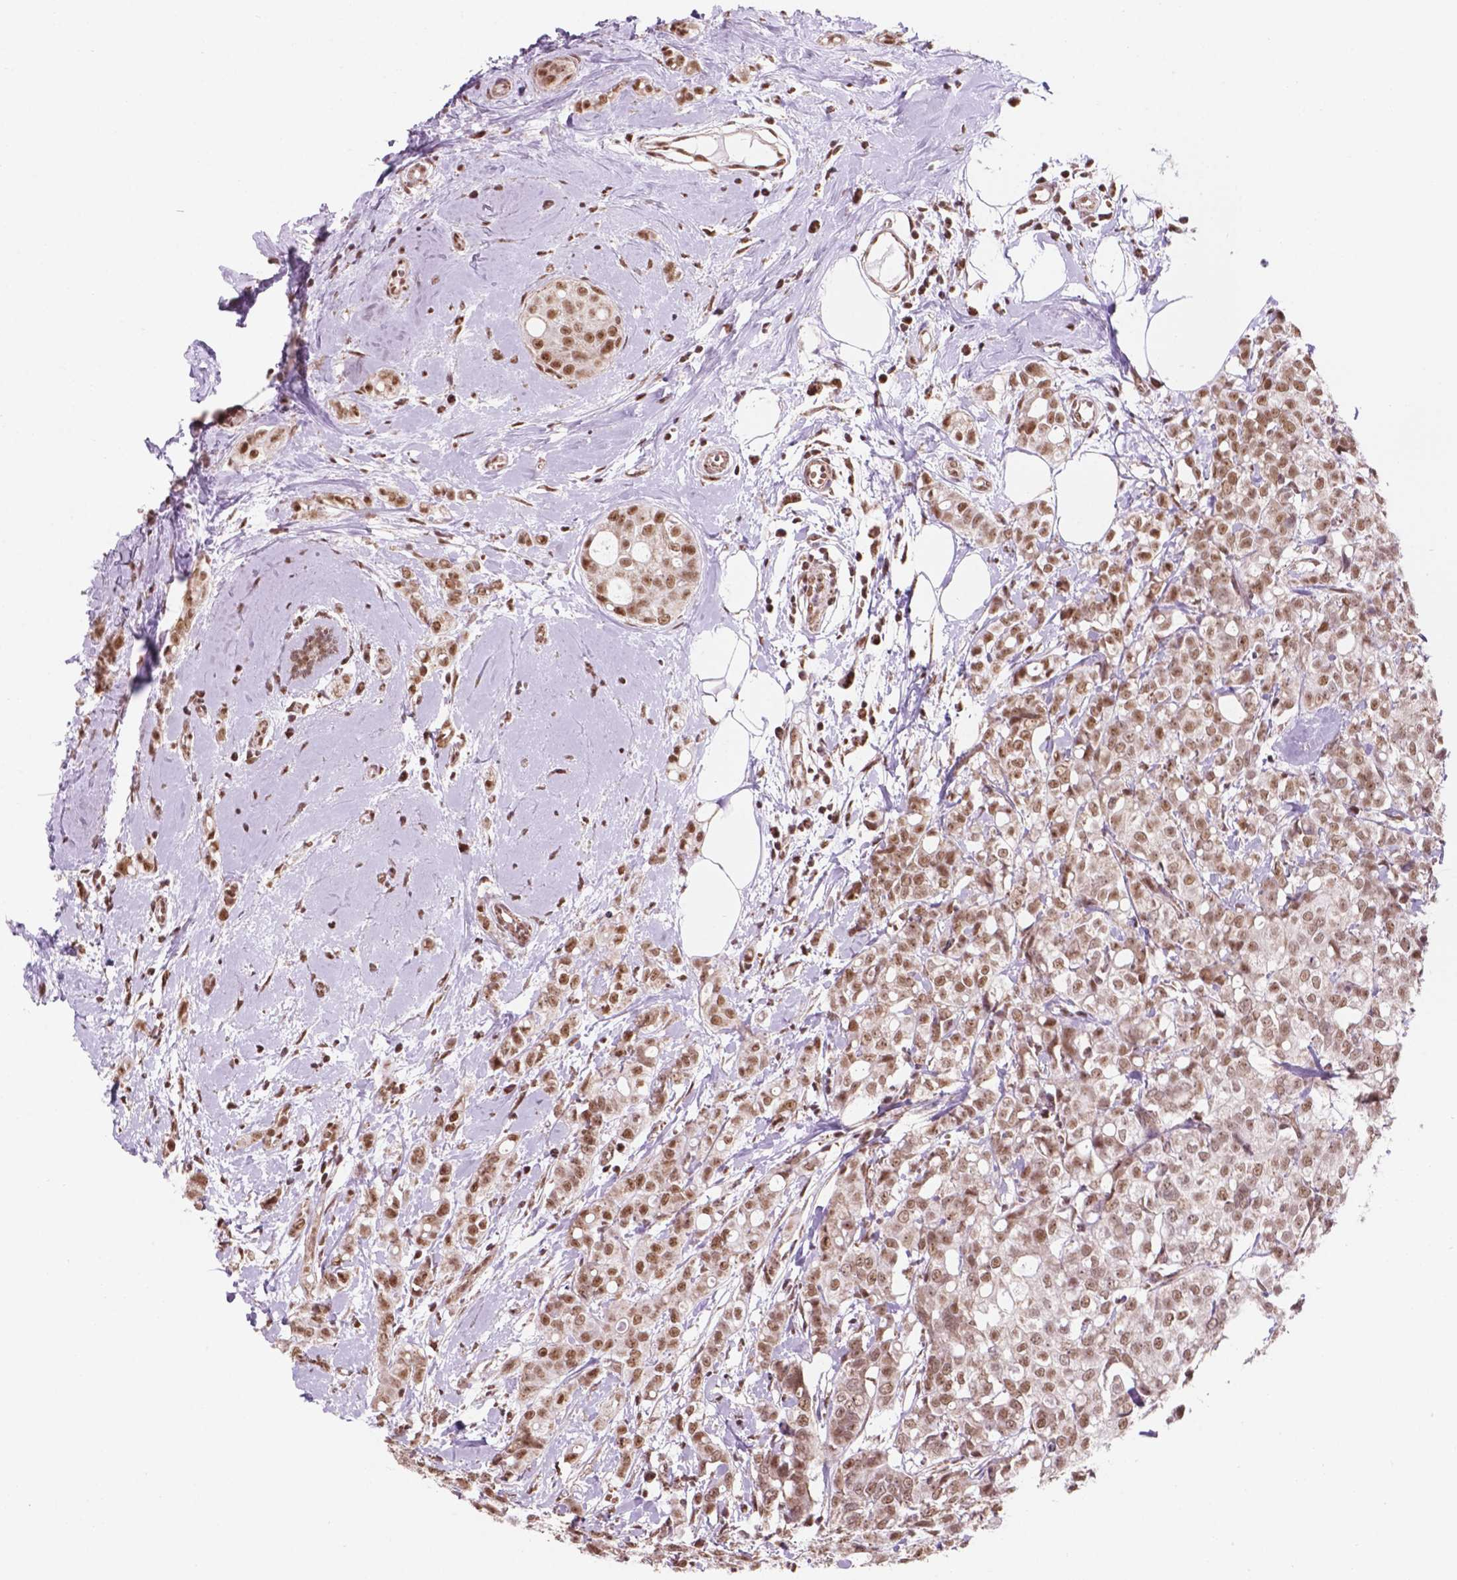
{"staining": {"intensity": "moderate", "quantity": ">75%", "location": "nuclear"}, "tissue": "breast cancer", "cell_type": "Tumor cells", "image_type": "cancer", "snomed": [{"axis": "morphology", "description": "Duct carcinoma"}, {"axis": "topography", "description": "Breast"}], "caption": "Breast intraductal carcinoma stained with a protein marker reveals moderate staining in tumor cells.", "gene": "NDUFA10", "patient": {"sex": "female", "age": 40}}